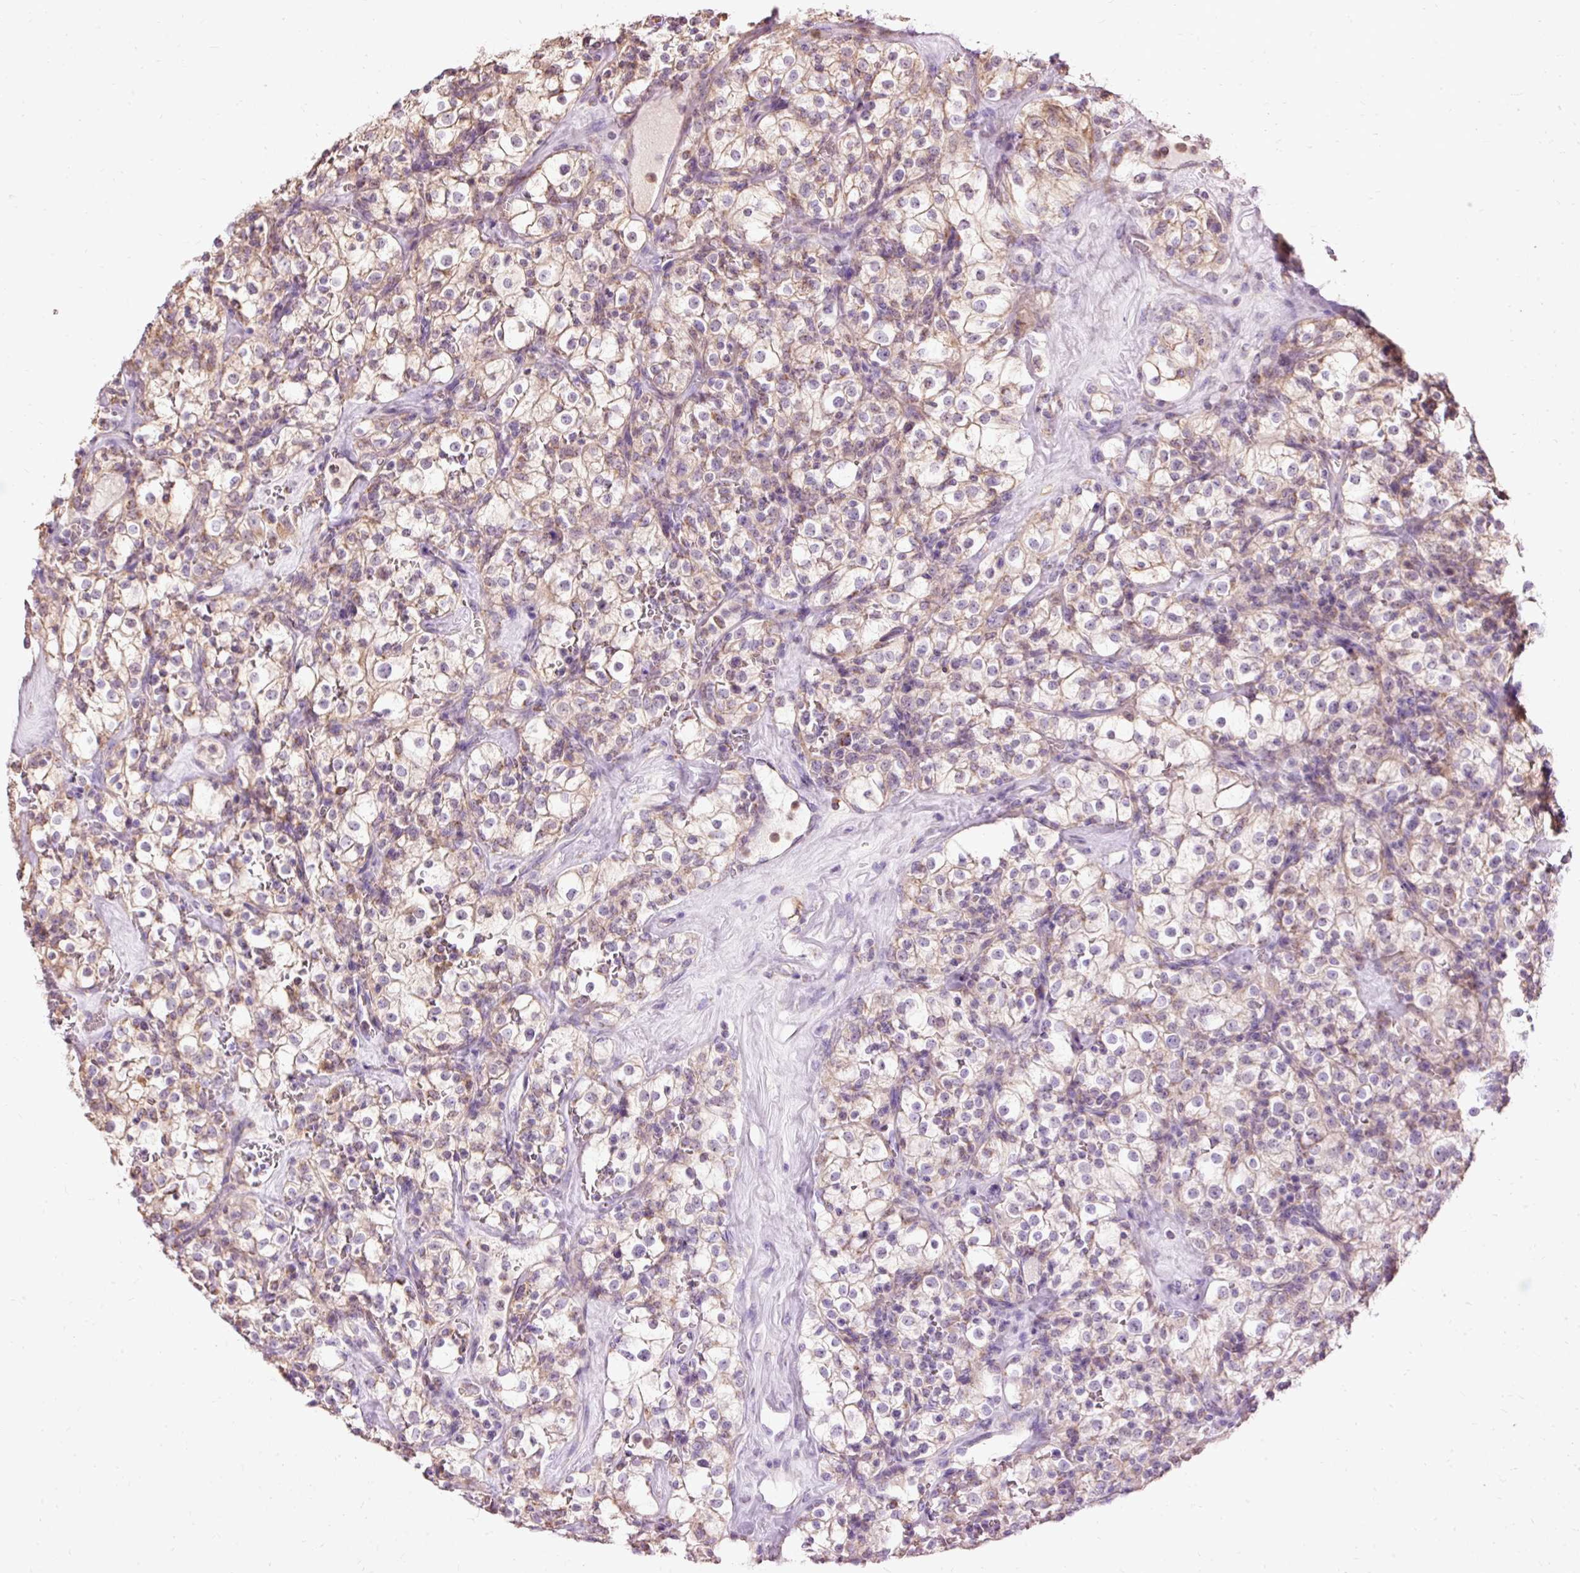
{"staining": {"intensity": "weak", "quantity": ">75%", "location": "cytoplasmic/membranous"}, "tissue": "renal cancer", "cell_type": "Tumor cells", "image_type": "cancer", "snomed": [{"axis": "morphology", "description": "Adenocarcinoma, NOS"}, {"axis": "topography", "description": "Kidney"}], "caption": "There is low levels of weak cytoplasmic/membranous expression in tumor cells of adenocarcinoma (renal), as demonstrated by immunohistochemical staining (brown color).", "gene": "PRDX5", "patient": {"sex": "female", "age": 74}}